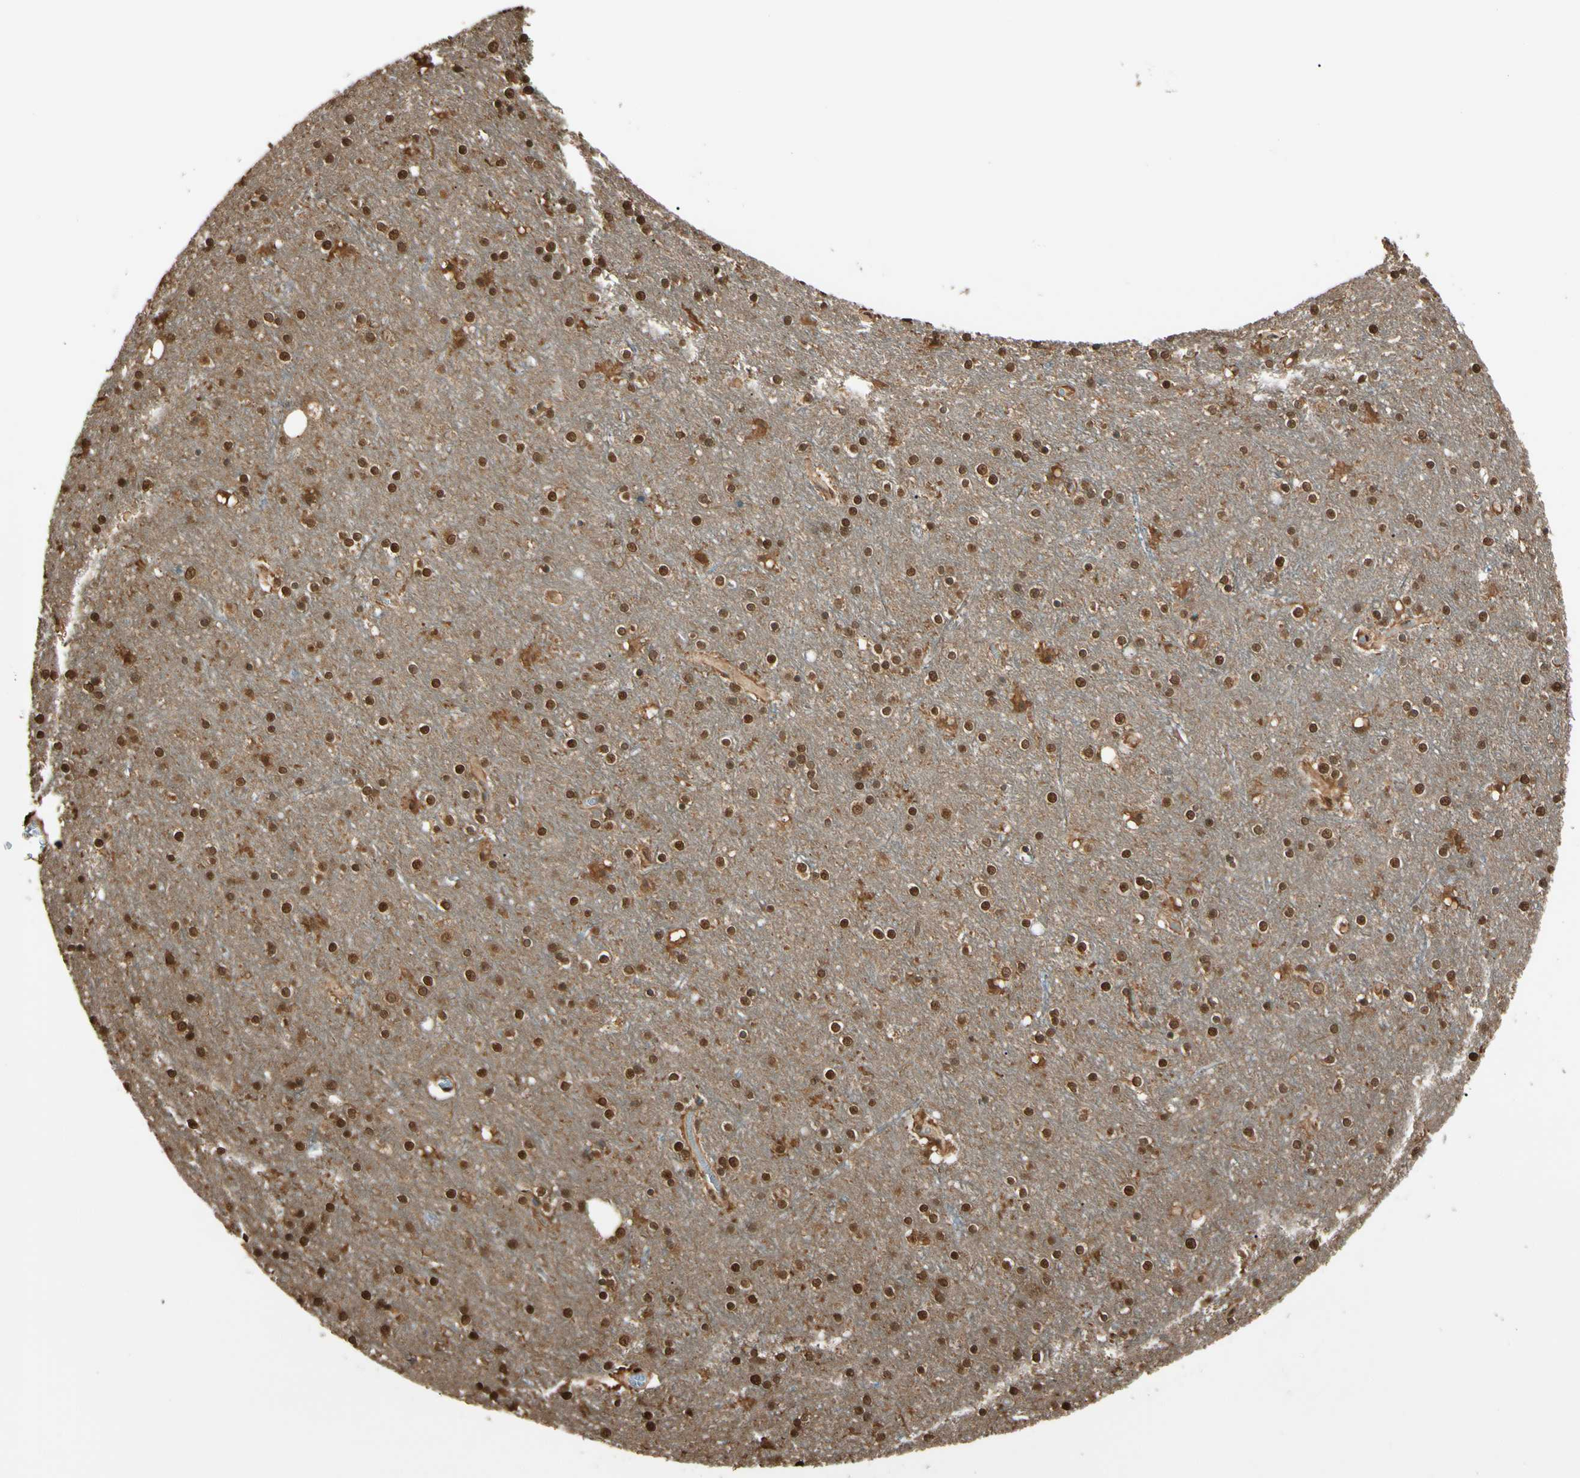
{"staining": {"intensity": "weak", "quantity": ">75%", "location": "cytoplasmic/membranous,nuclear"}, "tissue": "cerebral cortex", "cell_type": "Endothelial cells", "image_type": "normal", "snomed": [{"axis": "morphology", "description": "Normal tissue, NOS"}, {"axis": "topography", "description": "Cerebral cortex"}], "caption": "The immunohistochemical stain shows weak cytoplasmic/membranous,nuclear expression in endothelial cells of benign cerebral cortex.", "gene": "PNCK", "patient": {"sex": "female", "age": 54}}